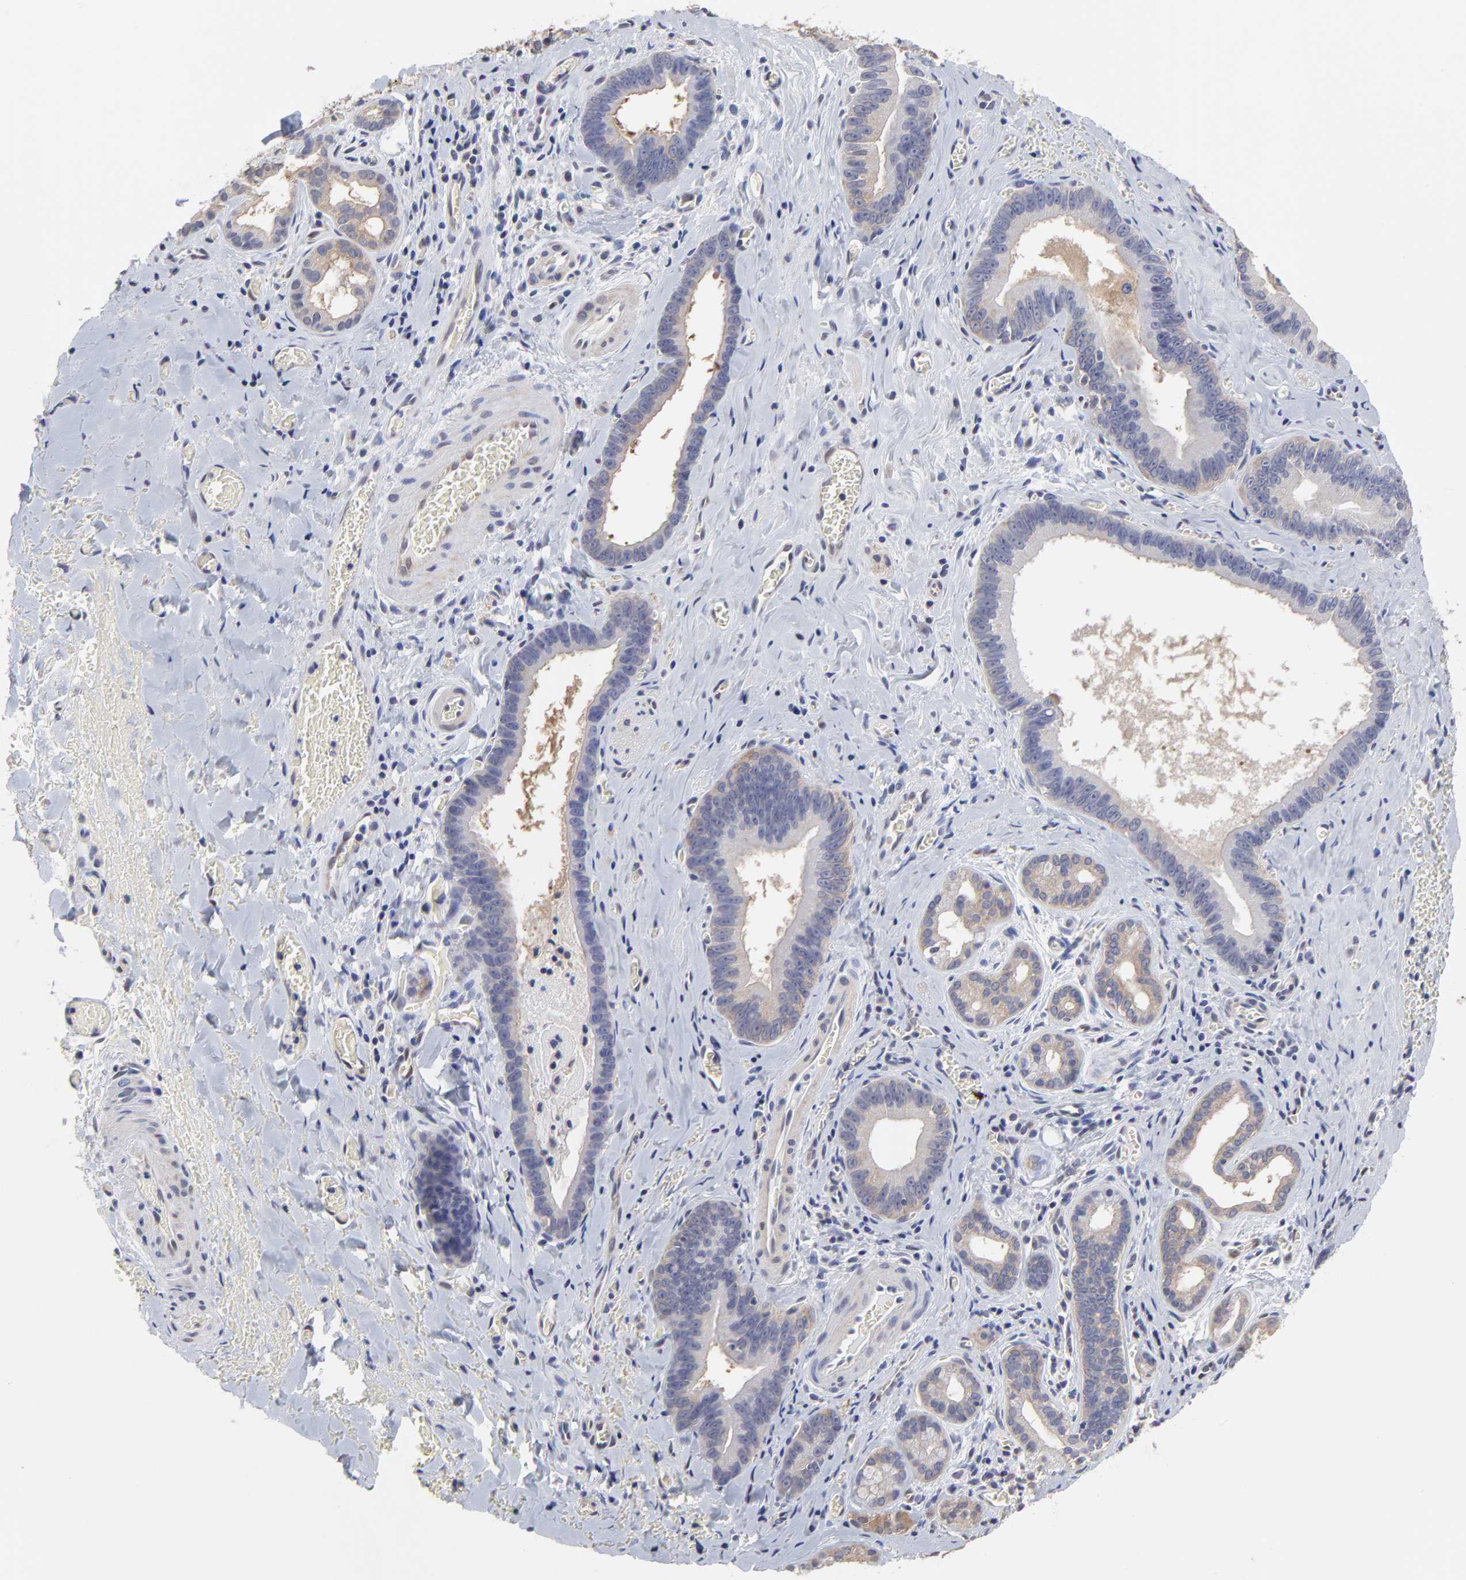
{"staining": {"intensity": "weak", "quantity": "25%-75%", "location": "cytoplasmic/membranous"}, "tissue": "liver cancer", "cell_type": "Tumor cells", "image_type": "cancer", "snomed": [{"axis": "morphology", "description": "Cholangiocarcinoma"}, {"axis": "topography", "description": "Liver"}], "caption": "Tumor cells show low levels of weak cytoplasmic/membranous positivity in approximately 25%-75% of cells in liver cancer.", "gene": "CCT2", "patient": {"sex": "female", "age": 55}}